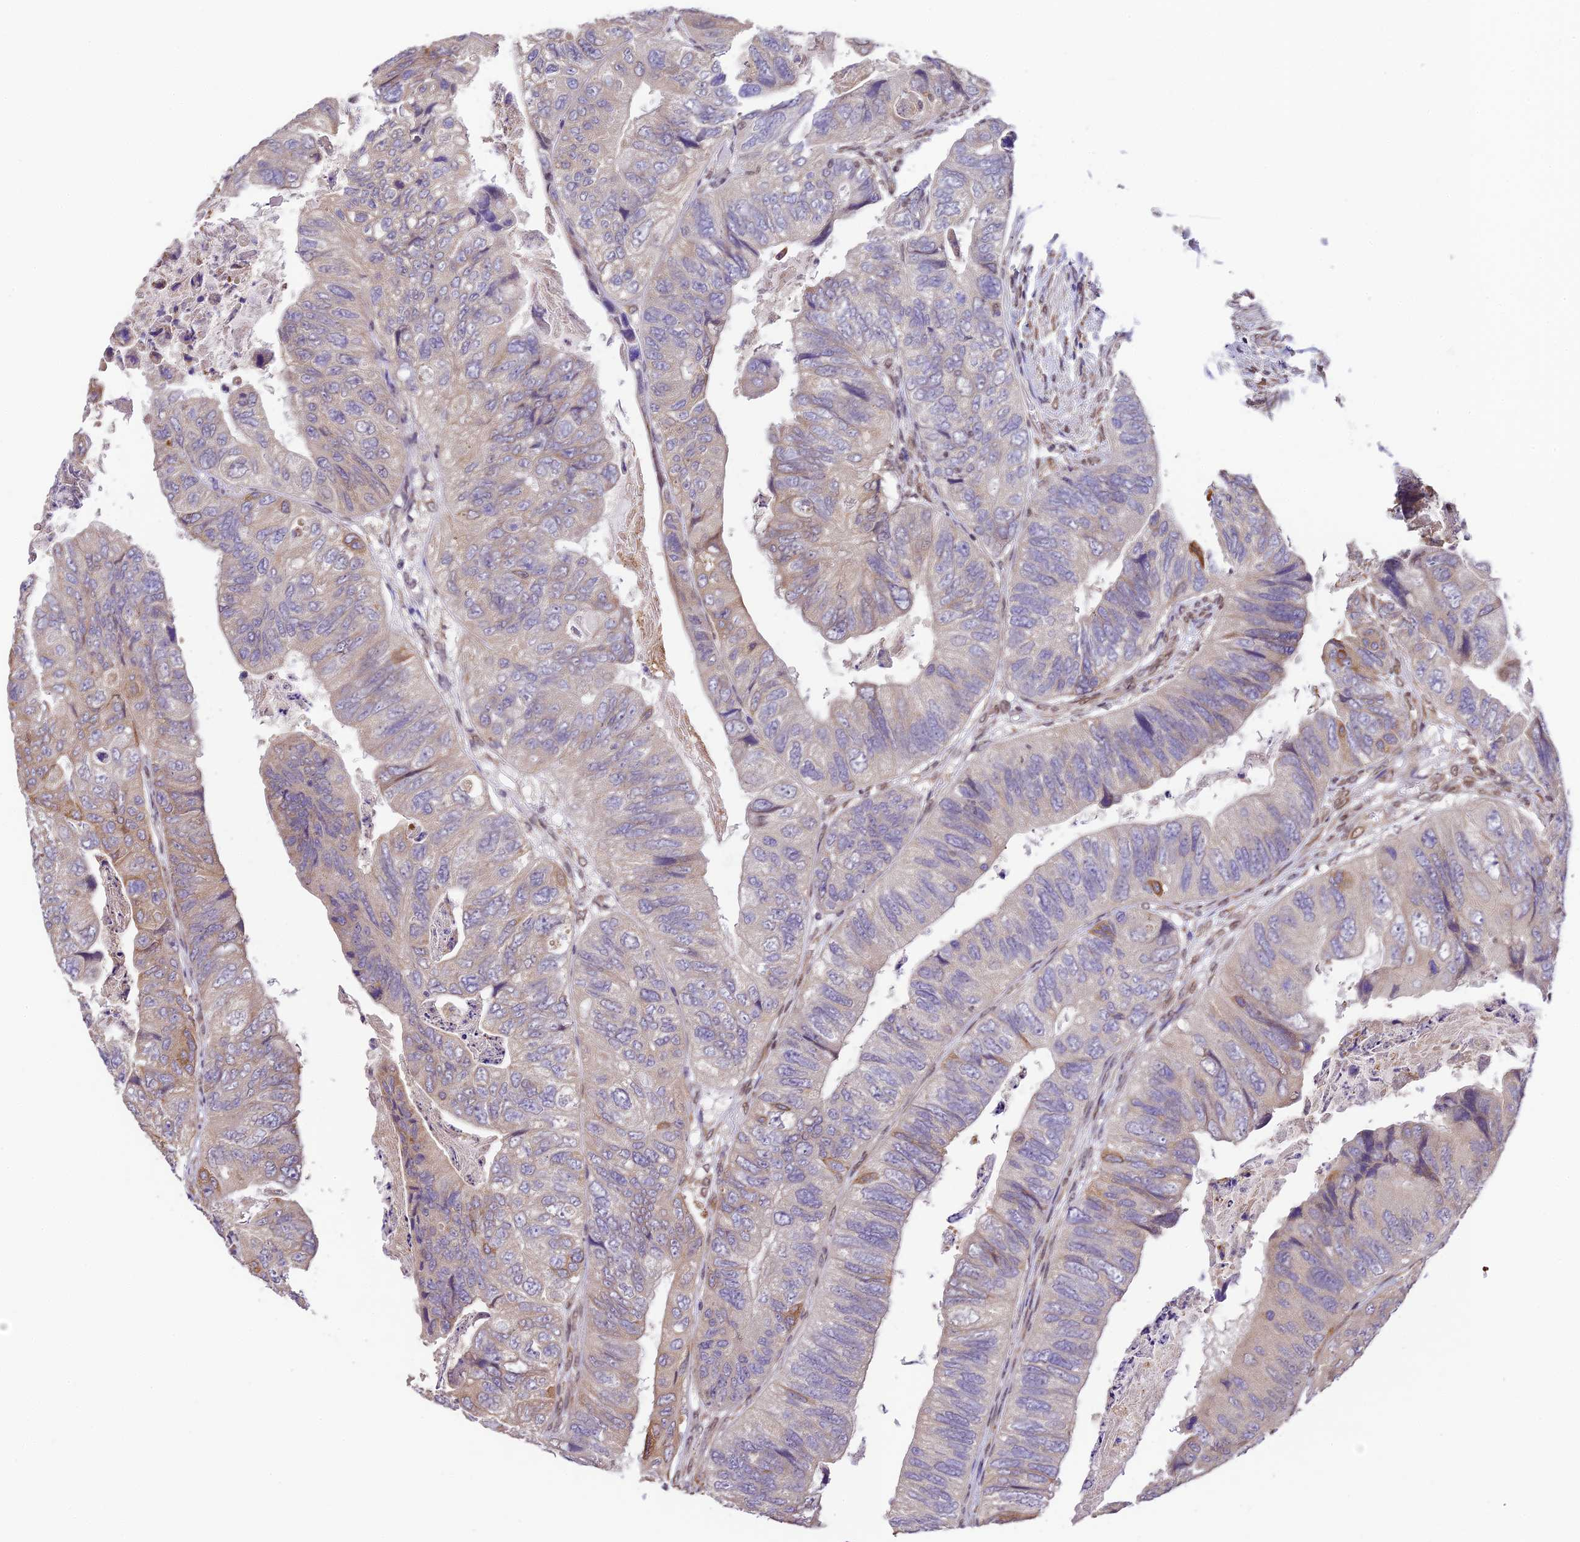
{"staining": {"intensity": "moderate", "quantity": "<25%", "location": "cytoplasmic/membranous"}, "tissue": "colorectal cancer", "cell_type": "Tumor cells", "image_type": "cancer", "snomed": [{"axis": "morphology", "description": "Adenocarcinoma, NOS"}, {"axis": "topography", "description": "Rectum"}], "caption": "Brown immunohistochemical staining in human colorectal adenocarcinoma shows moderate cytoplasmic/membranous positivity in about <25% of tumor cells.", "gene": "TRIM22", "patient": {"sex": "male", "age": 63}}